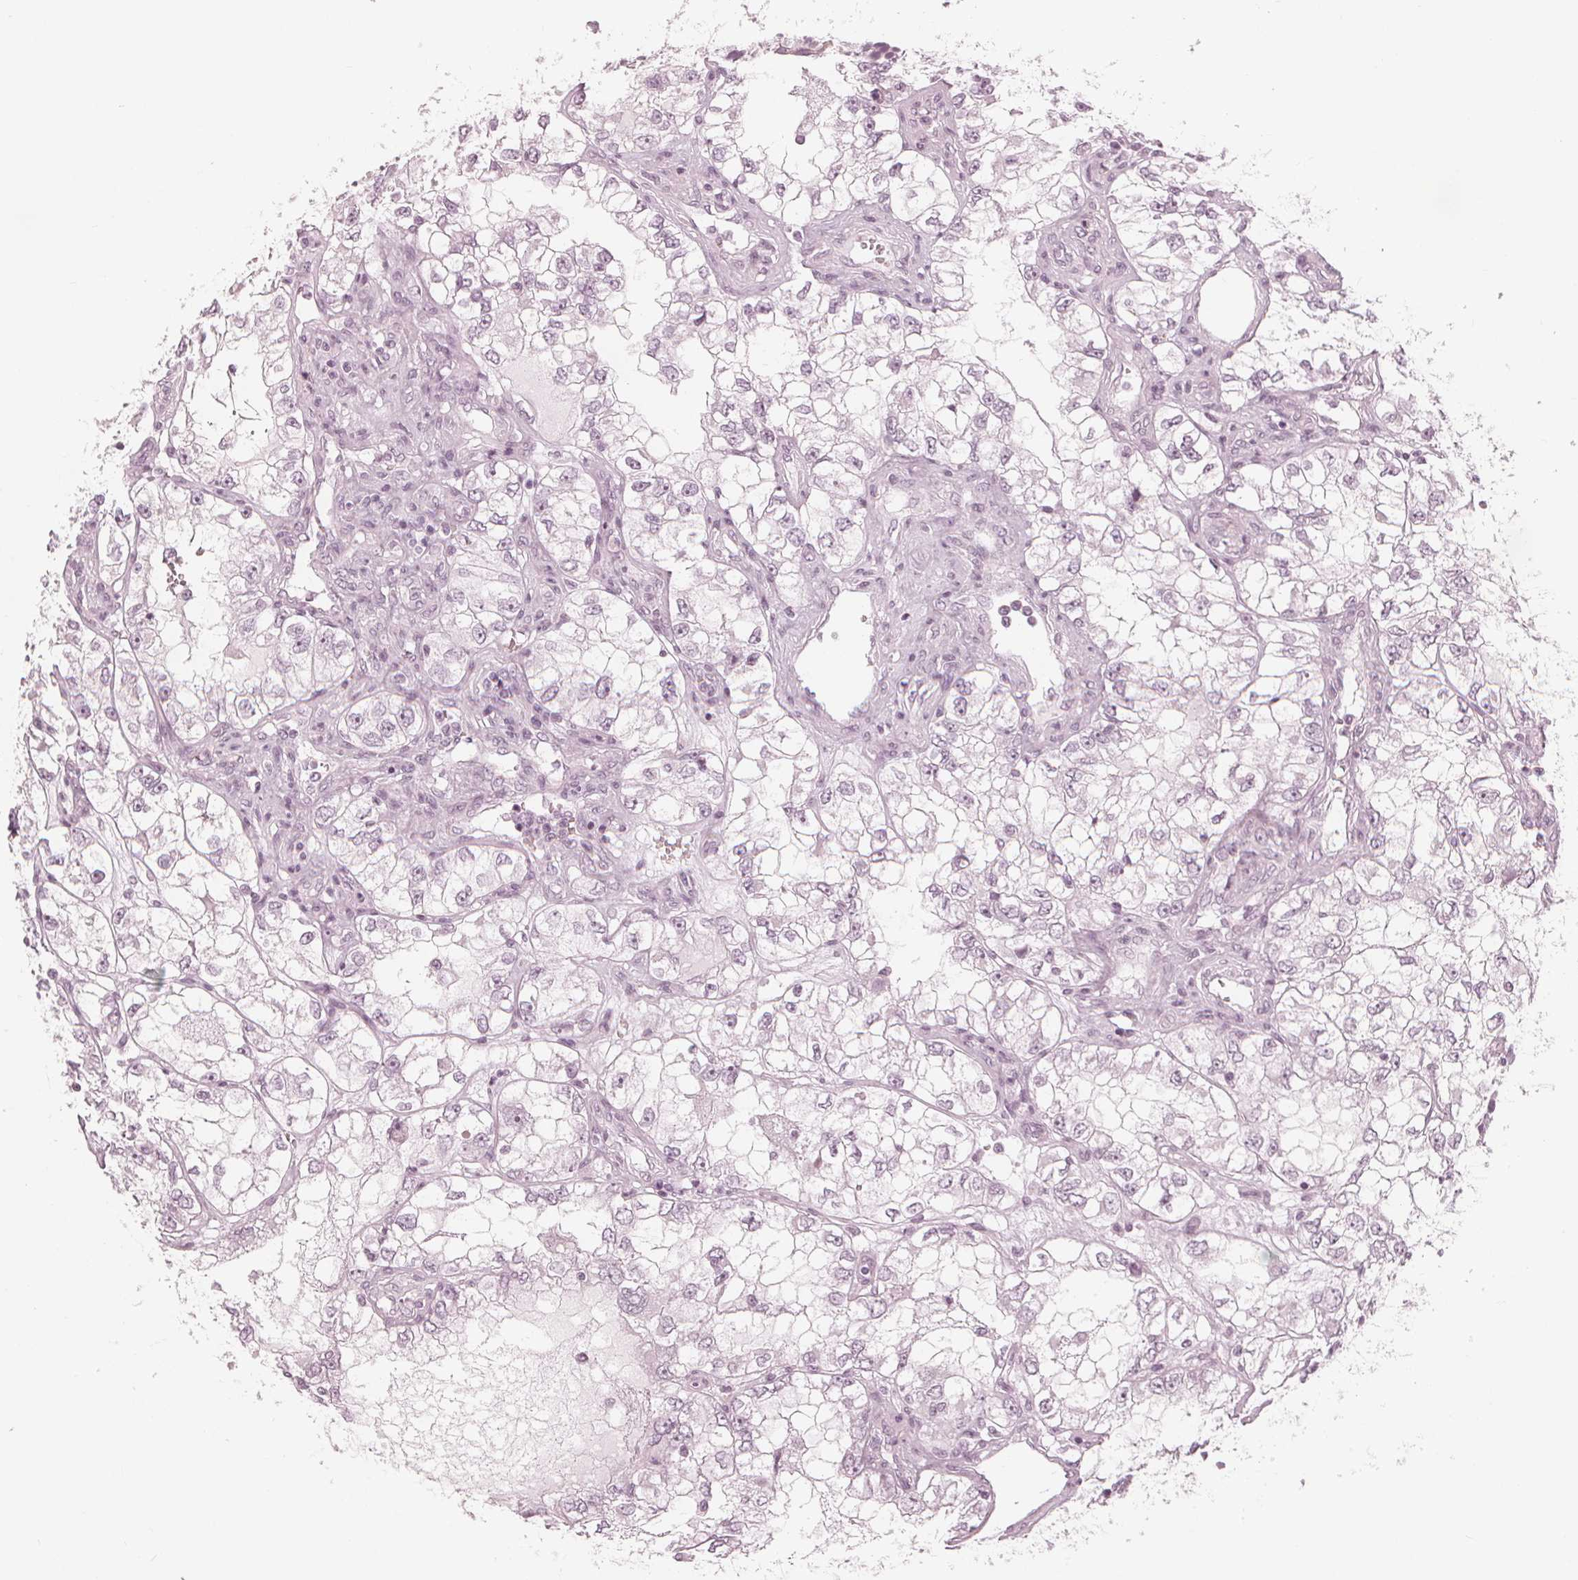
{"staining": {"intensity": "negative", "quantity": "none", "location": "none"}, "tissue": "renal cancer", "cell_type": "Tumor cells", "image_type": "cancer", "snomed": [{"axis": "morphology", "description": "Adenocarcinoma, NOS"}, {"axis": "topography", "description": "Kidney"}], "caption": "Adenocarcinoma (renal) was stained to show a protein in brown. There is no significant positivity in tumor cells. (DAB IHC, high magnification).", "gene": "PAEP", "patient": {"sex": "female", "age": 59}}